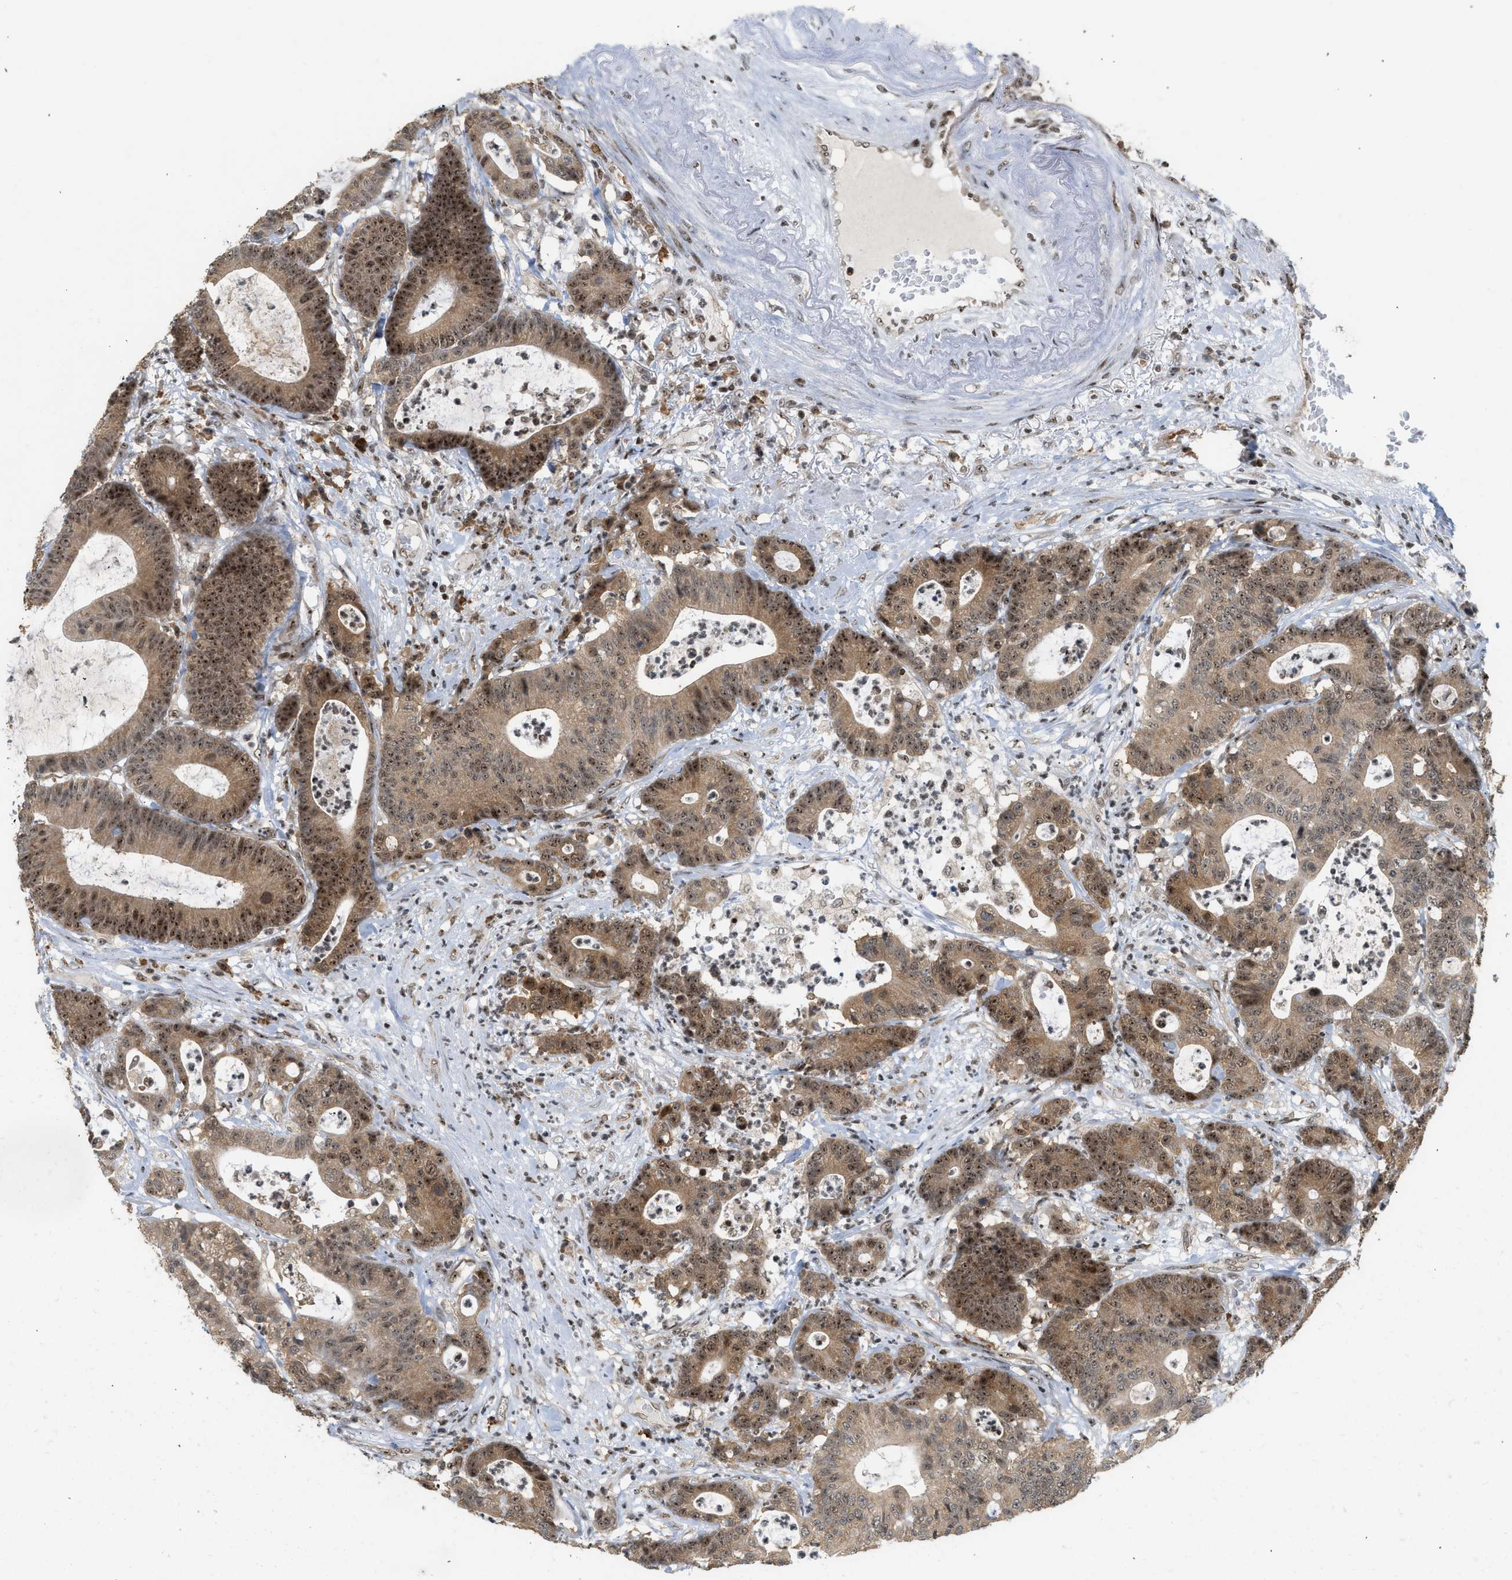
{"staining": {"intensity": "moderate", "quantity": ">75%", "location": "cytoplasmic/membranous,nuclear"}, "tissue": "colorectal cancer", "cell_type": "Tumor cells", "image_type": "cancer", "snomed": [{"axis": "morphology", "description": "Adenocarcinoma, NOS"}, {"axis": "topography", "description": "Colon"}], "caption": "This photomicrograph displays IHC staining of human colorectal adenocarcinoma, with medium moderate cytoplasmic/membranous and nuclear staining in approximately >75% of tumor cells.", "gene": "ZNF22", "patient": {"sex": "female", "age": 84}}